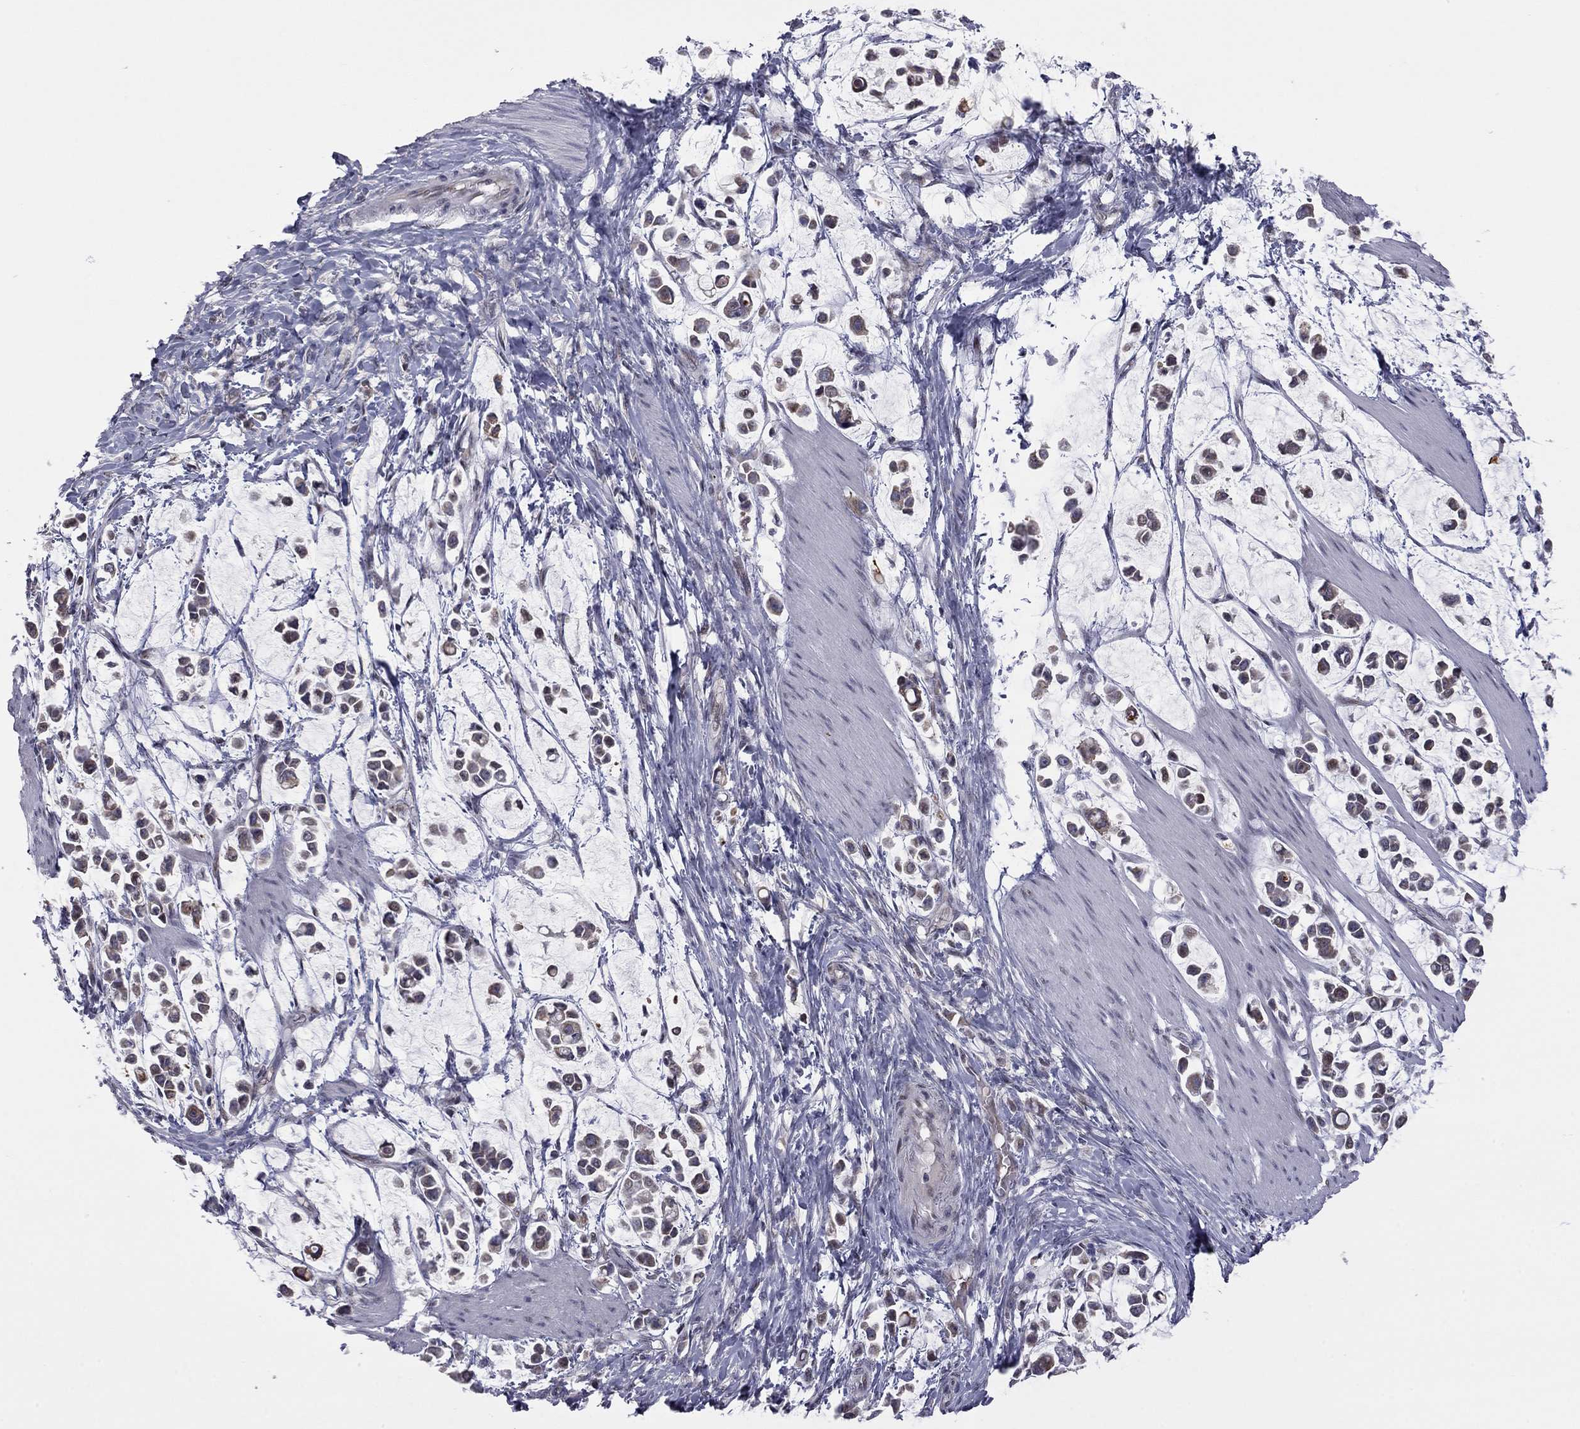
{"staining": {"intensity": "strong", "quantity": ">75%", "location": "cytoplasmic/membranous"}, "tissue": "stomach cancer", "cell_type": "Tumor cells", "image_type": "cancer", "snomed": [{"axis": "morphology", "description": "Adenocarcinoma, NOS"}, {"axis": "topography", "description": "Stomach"}], "caption": "The immunohistochemical stain labels strong cytoplasmic/membranous expression in tumor cells of stomach cancer (adenocarcinoma) tissue. The staining was performed using DAB to visualize the protein expression in brown, while the nuclei were stained in blue with hematoxylin (Magnification: 20x).", "gene": "MC3R", "patient": {"sex": "male", "age": 82}}